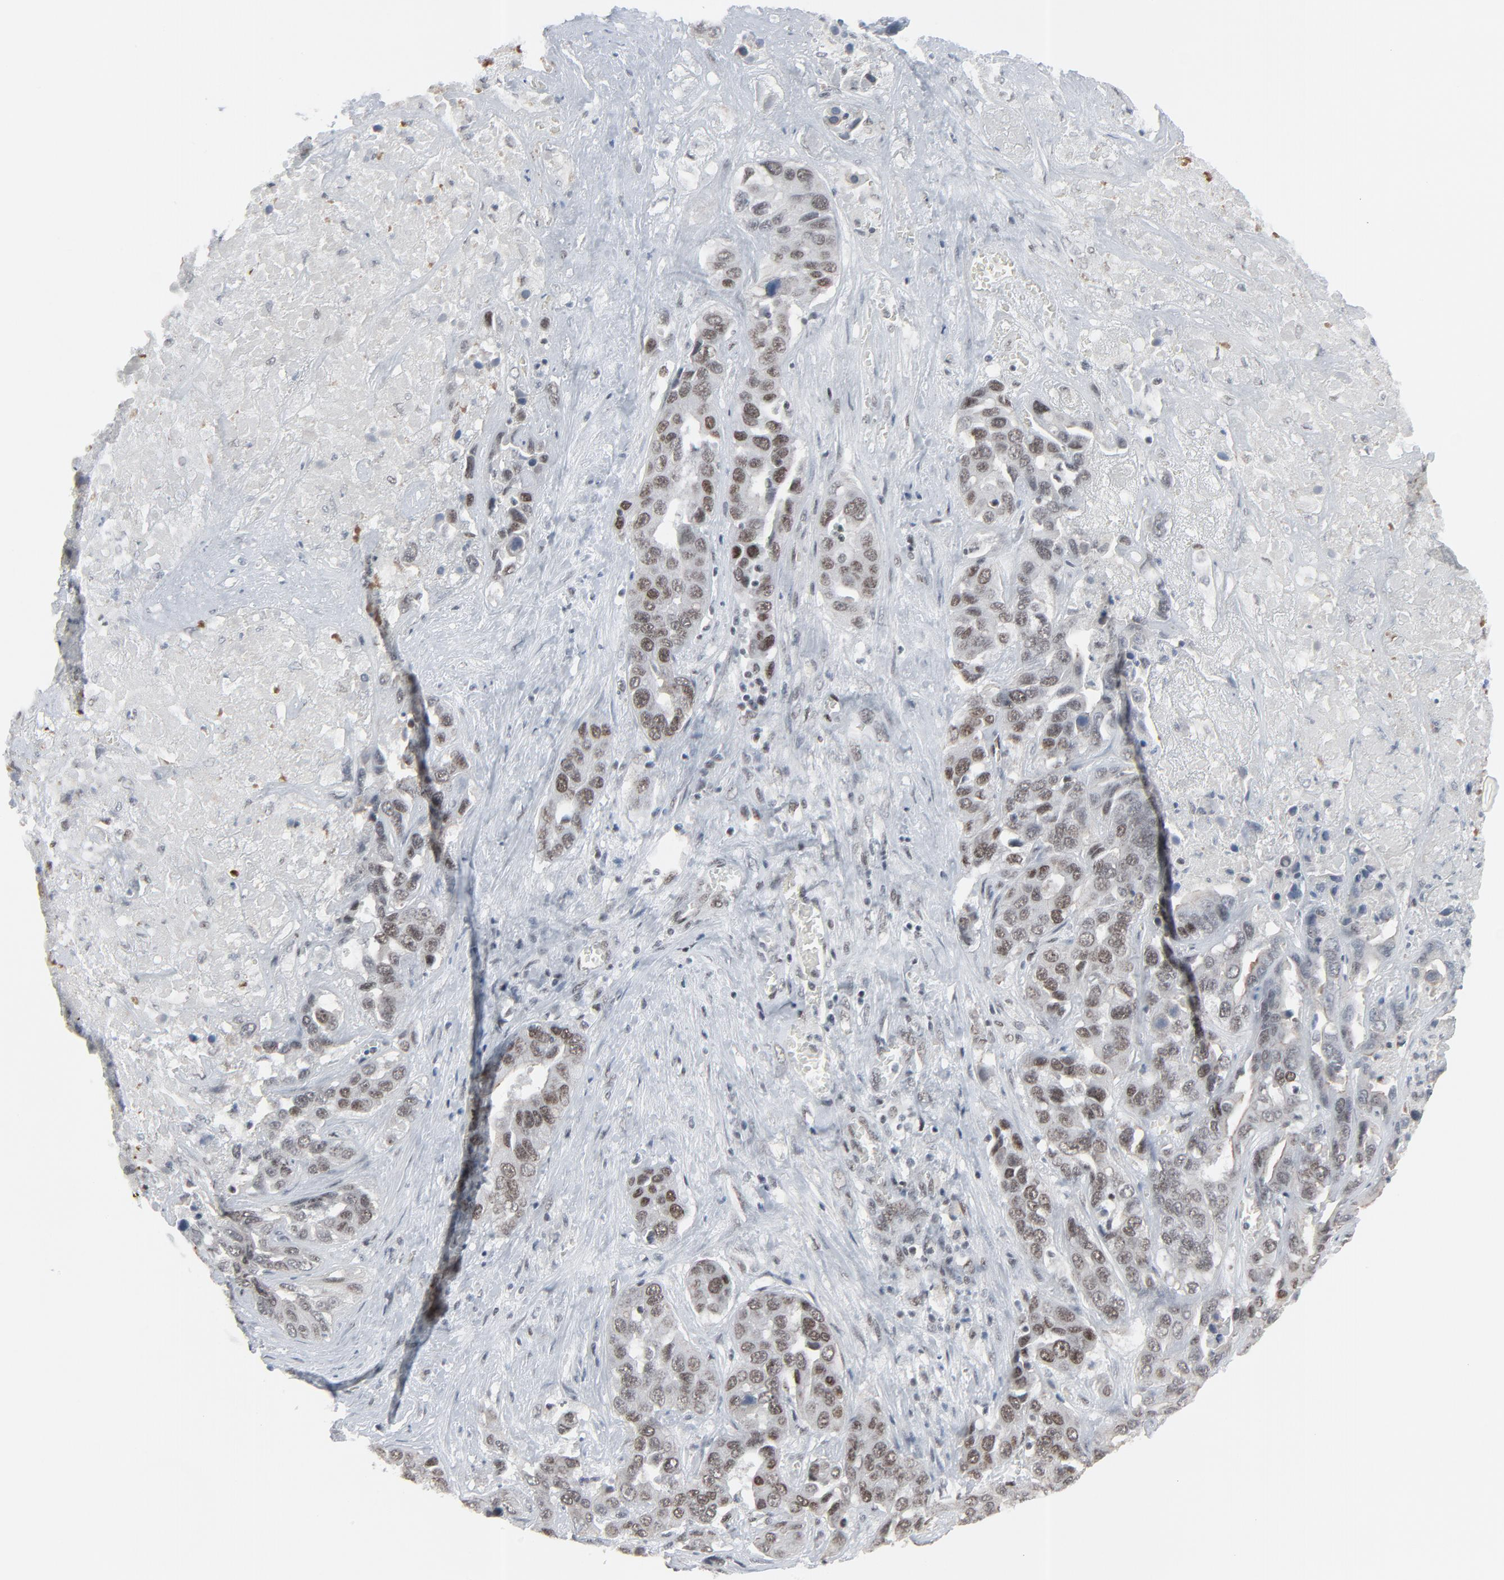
{"staining": {"intensity": "moderate", "quantity": ">75%", "location": "nuclear"}, "tissue": "liver cancer", "cell_type": "Tumor cells", "image_type": "cancer", "snomed": [{"axis": "morphology", "description": "Cholangiocarcinoma"}, {"axis": "topography", "description": "Liver"}], "caption": "Brown immunohistochemical staining in liver cancer (cholangiocarcinoma) reveals moderate nuclear expression in approximately >75% of tumor cells. (Brightfield microscopy of DAB IHC at high magnification).", "gene": "FBXO28", "patient": {"sex": "female", "age": 52}}